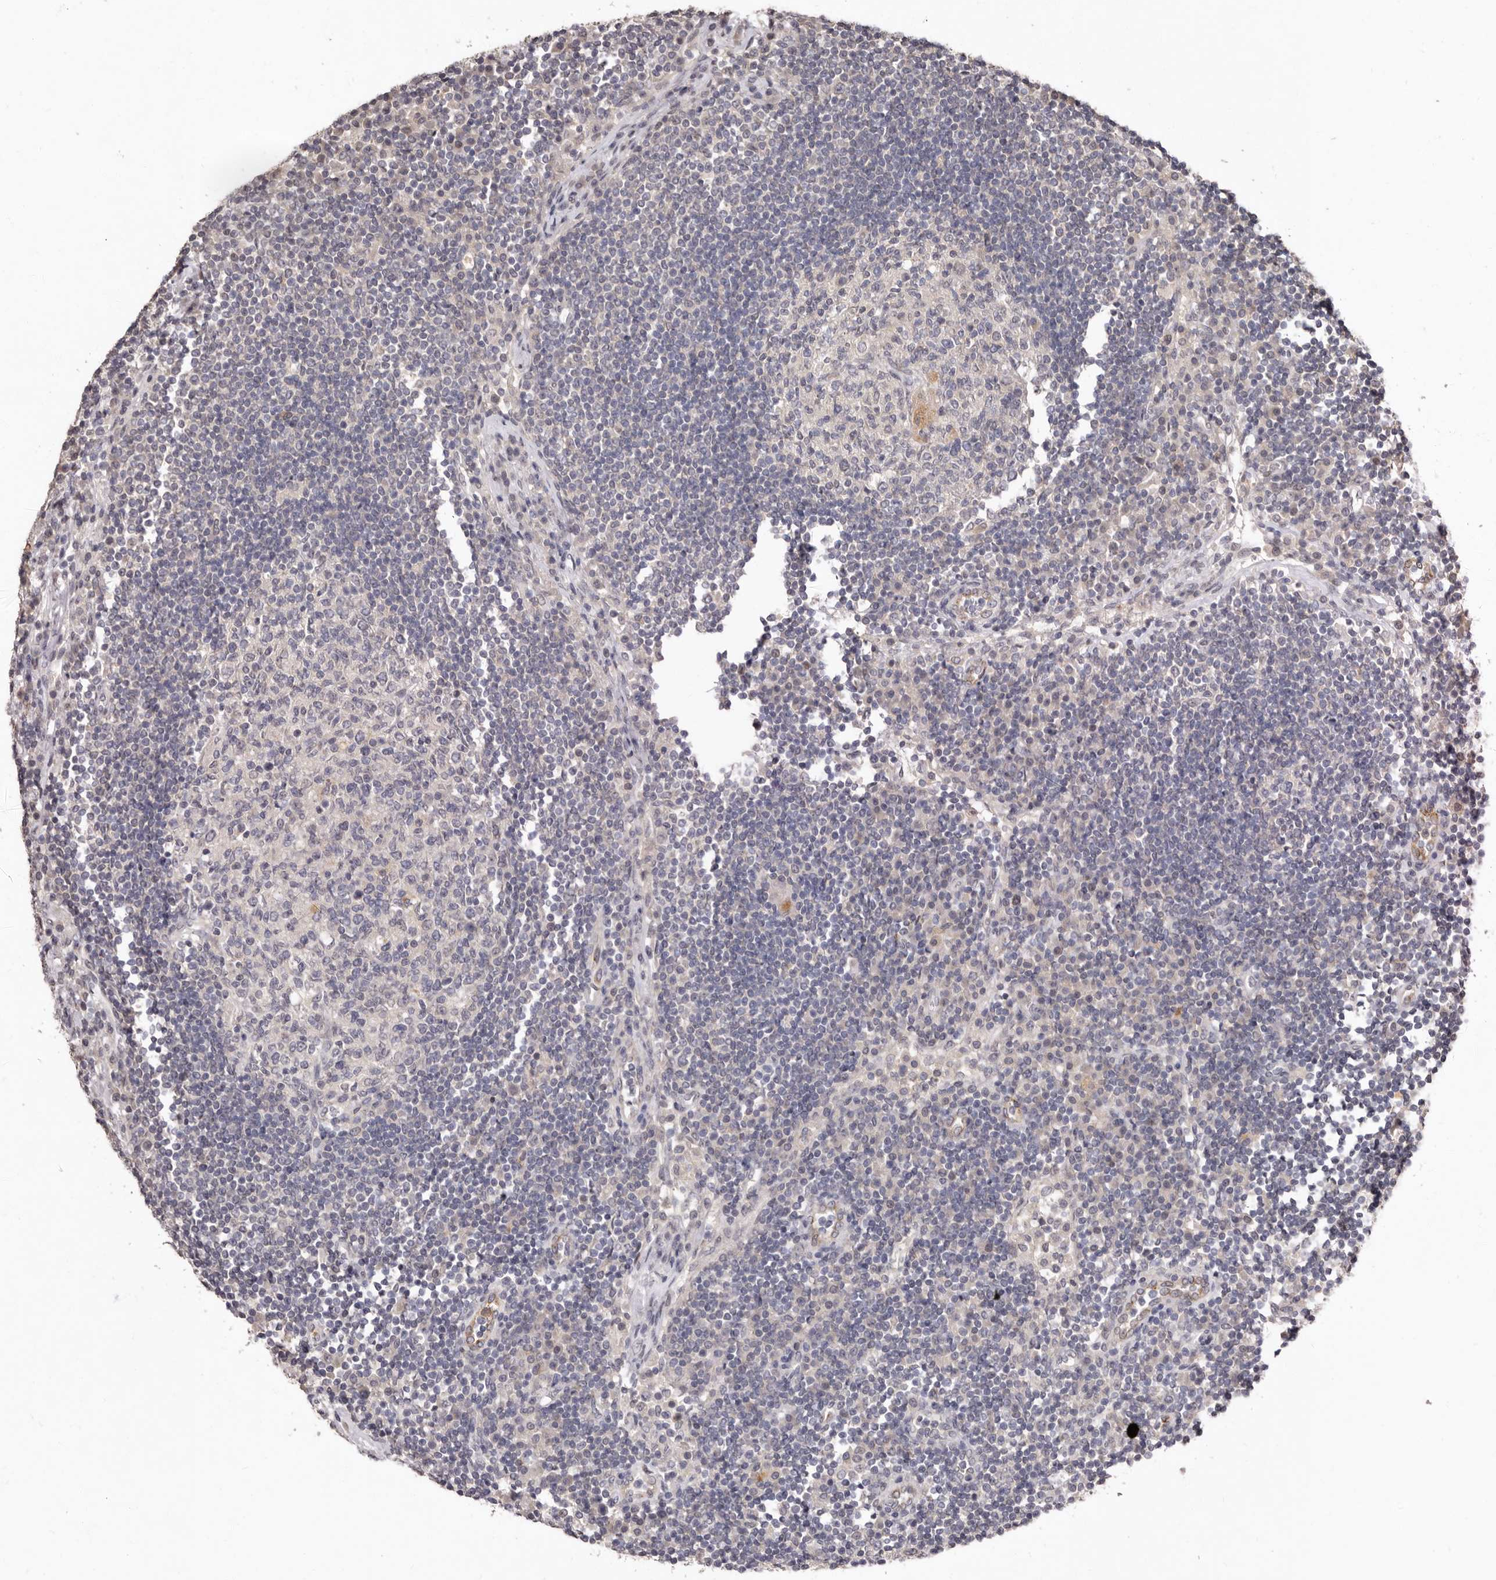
{"staining": {"intensity": "negative", "quantity": "none", "location": "none"}, "tissue": "lymph node", "cell_type": "Germinal center cells", "image_type": "normal", "snomed": [{"axis": "morphology", "description": "Normal tissue, NOS"}, {"axis": "topography", "description": "Lymph node"}], "caption": "IHC histopathology image of normal lymph node: lymph node stained with DAB reveals no significant protein staining in germinal center cells.", "gene": "SULT1E1", "patient": {"sex": "female", "age": 53}}